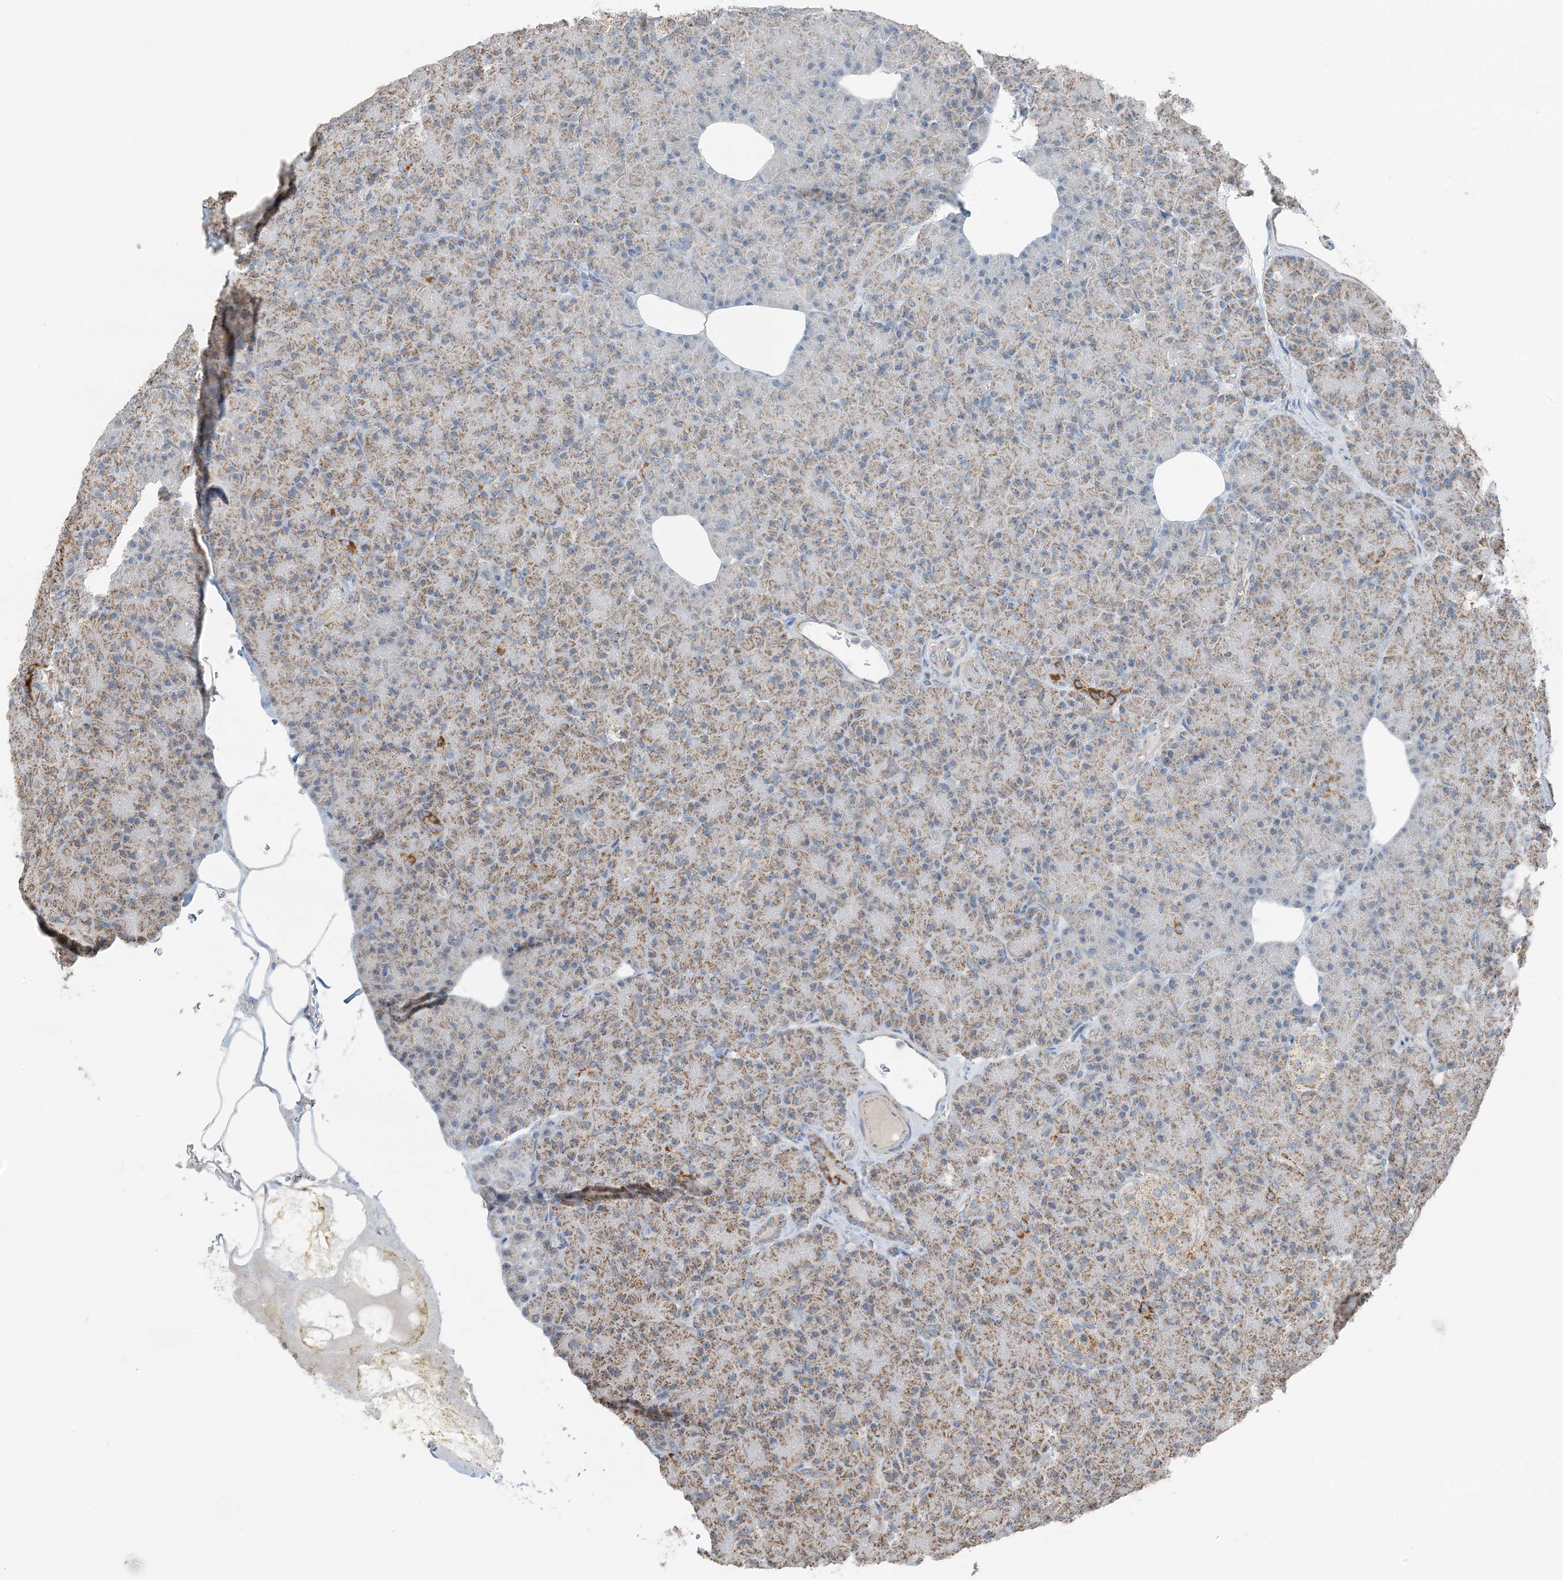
{"staining": {"intensity": "moderate", "quantity": ">75%", "location": "cytoplasmic/membranous"}, "tissue": "pancreas", "cell_type": "Exocrine glandular cells", "image_type": "normal", "snomed": [{"axis": "morphology", "description": "Normal tissue, NOS"}, {"axis": "topography", "description": "Pancreas"}], "caption": "Exocrine glandular cells demonstrate medium levels of moderate cytoplasmic/membranous positivity in about >75% of cells in benign pancreas.", "gene": "PILRB", "patient": {"sex": "female", "age": 43}}